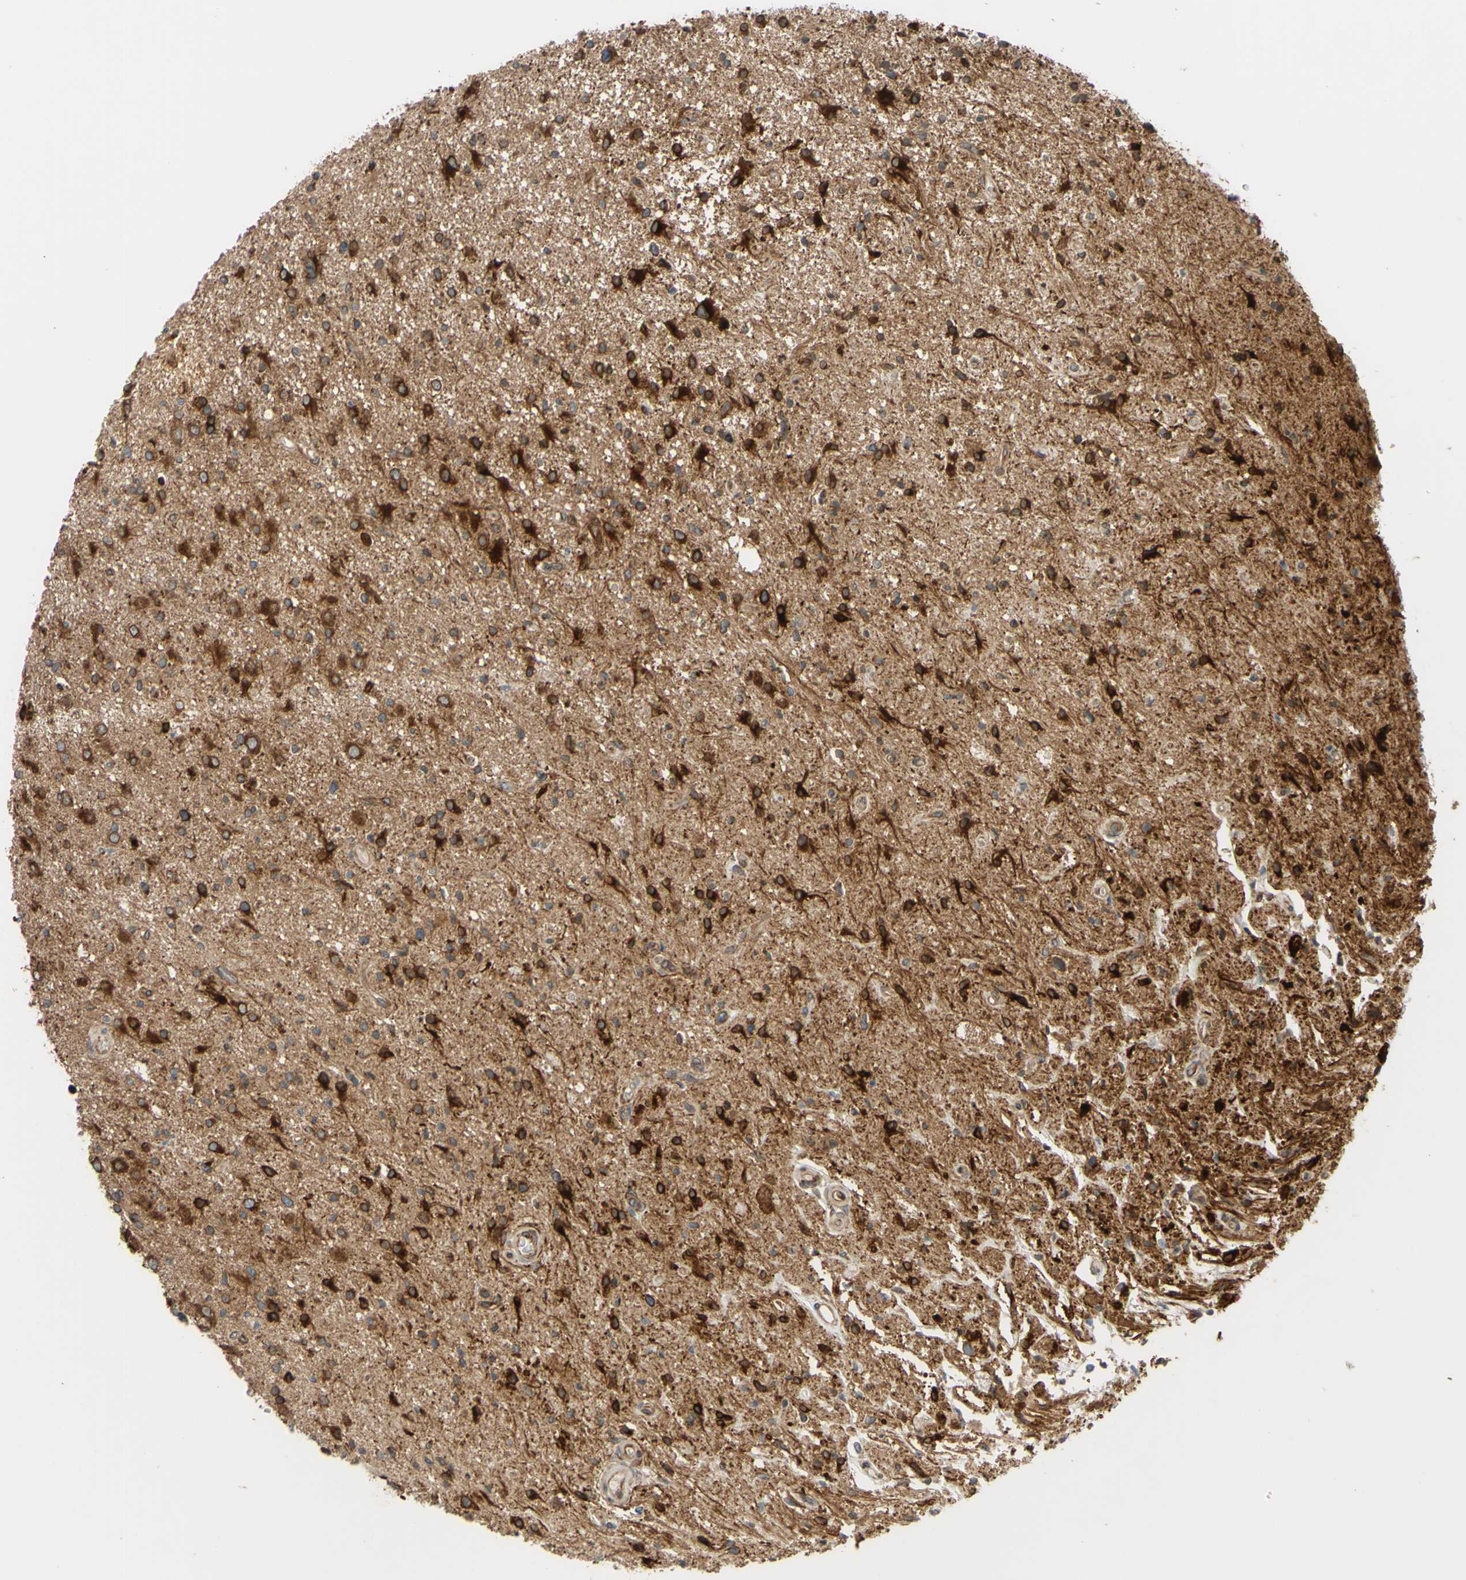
{"staining": {"intensity": "strong", "quantity": ">75%", "location": "cytoplasmic/membranous"}, "tissue": "glioma", "cell_type": "Tumor cells", "image_type": "cancer", "snomed": [{"axis": "morphology", "description": "Glioma, malignant, High grade"}, {"axis": "topography", "description": "Brain"}], "caption": "A micrograph showing strong cytoplasmic/membranous positivity in approximately >75% of tumor cells in glioma, as visualized by brown immunohistochemical staining.", "gene": "PRAF2", "patient": {"sex": "male", "age": 33}}